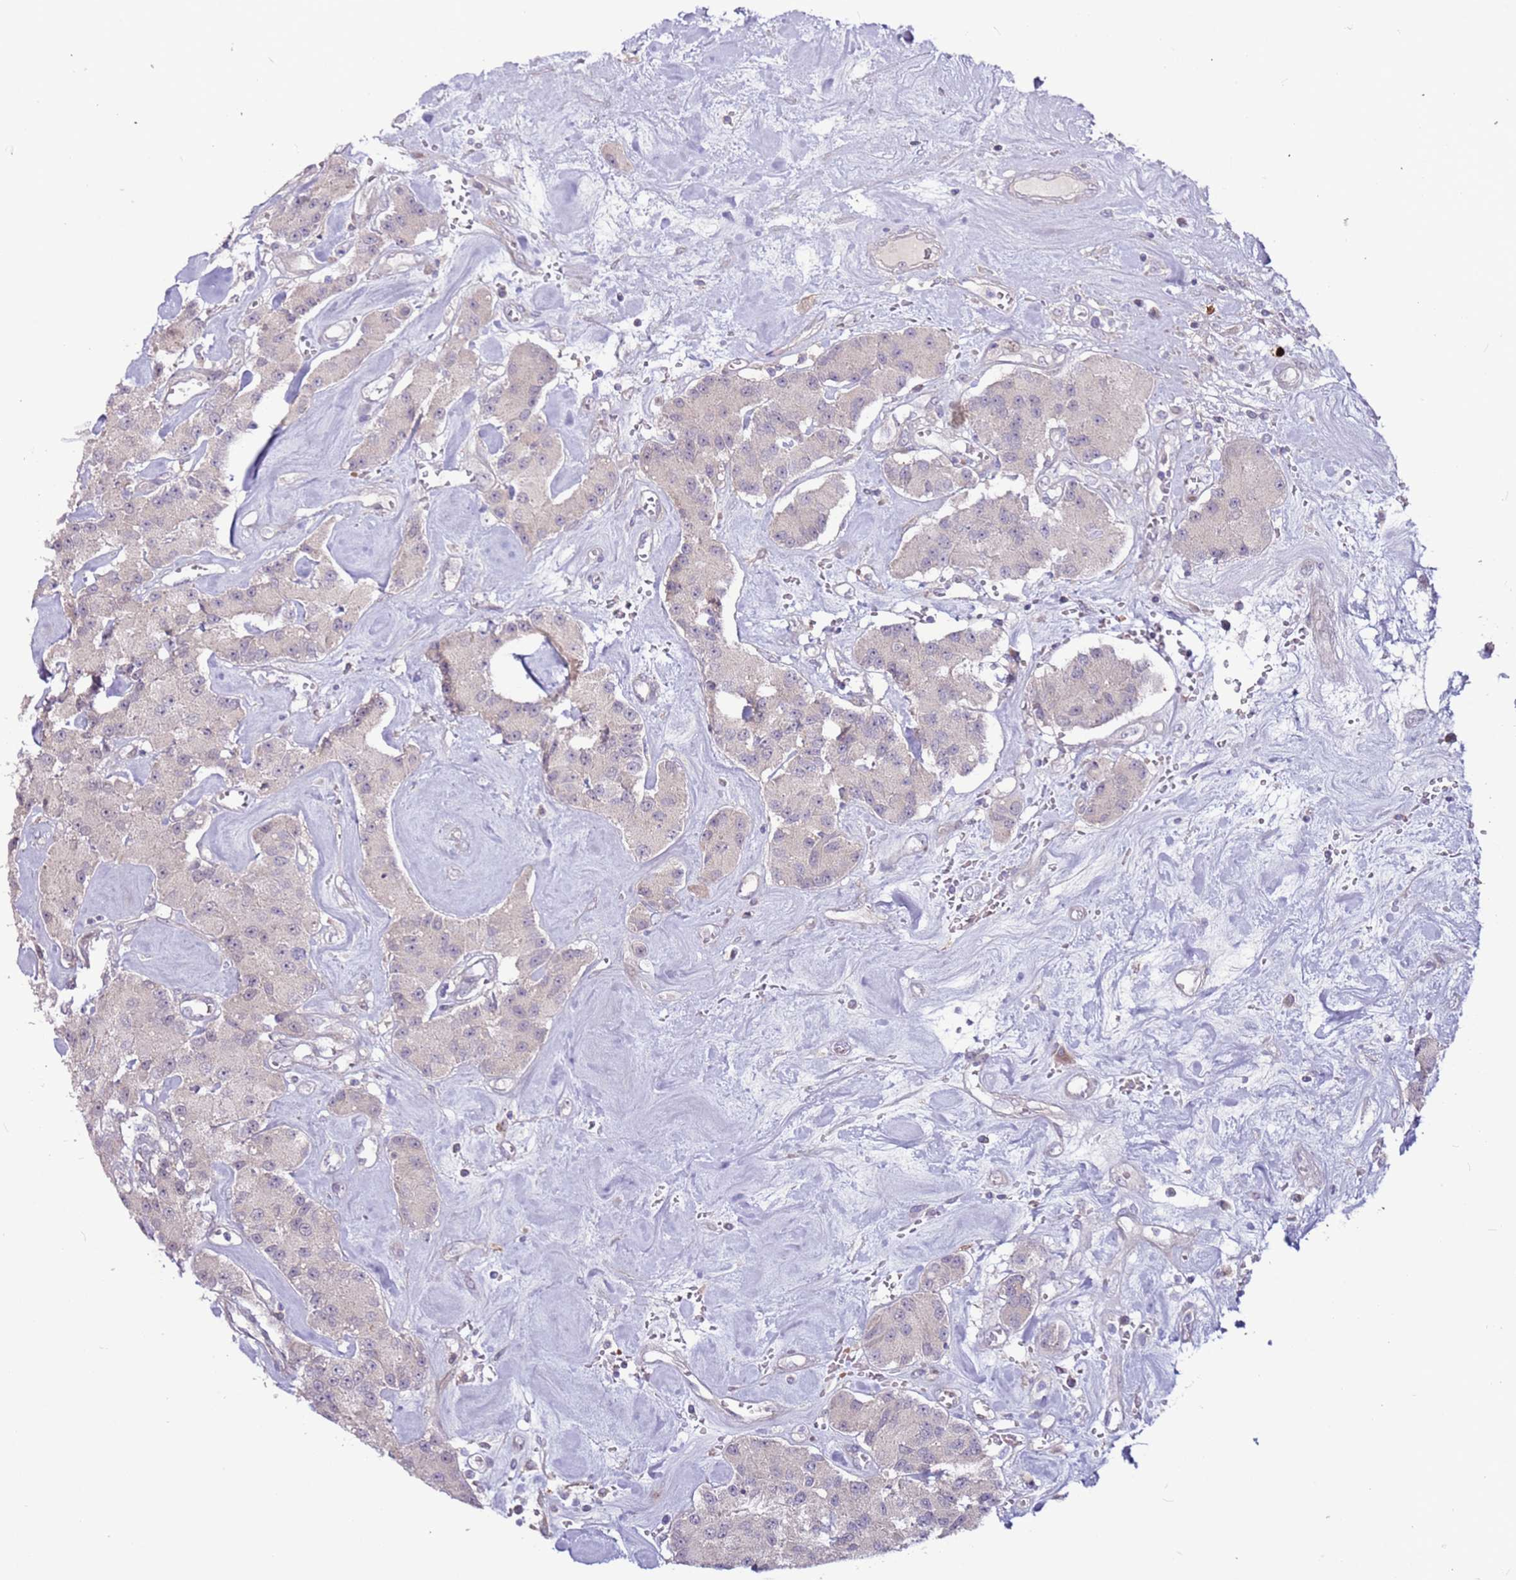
{"staining": {"intensity": "negative", "quantity": "none", "location": "none"}, "tissue": "carcinoid", "cell_type": "Tumor cells", "image_type": "cancer", "snomed": [{"axis": "morphology", "description": "Carcinoid, malignant, NOS"}, {"axis": "topography", "description": "Pancreas"}], "caption": "A photomicrograph of carcinoid stained for a protein shows no brown staining in tumor cells.", "gene": "MTG2", "patient": {"sex": "male", "age": 41}}